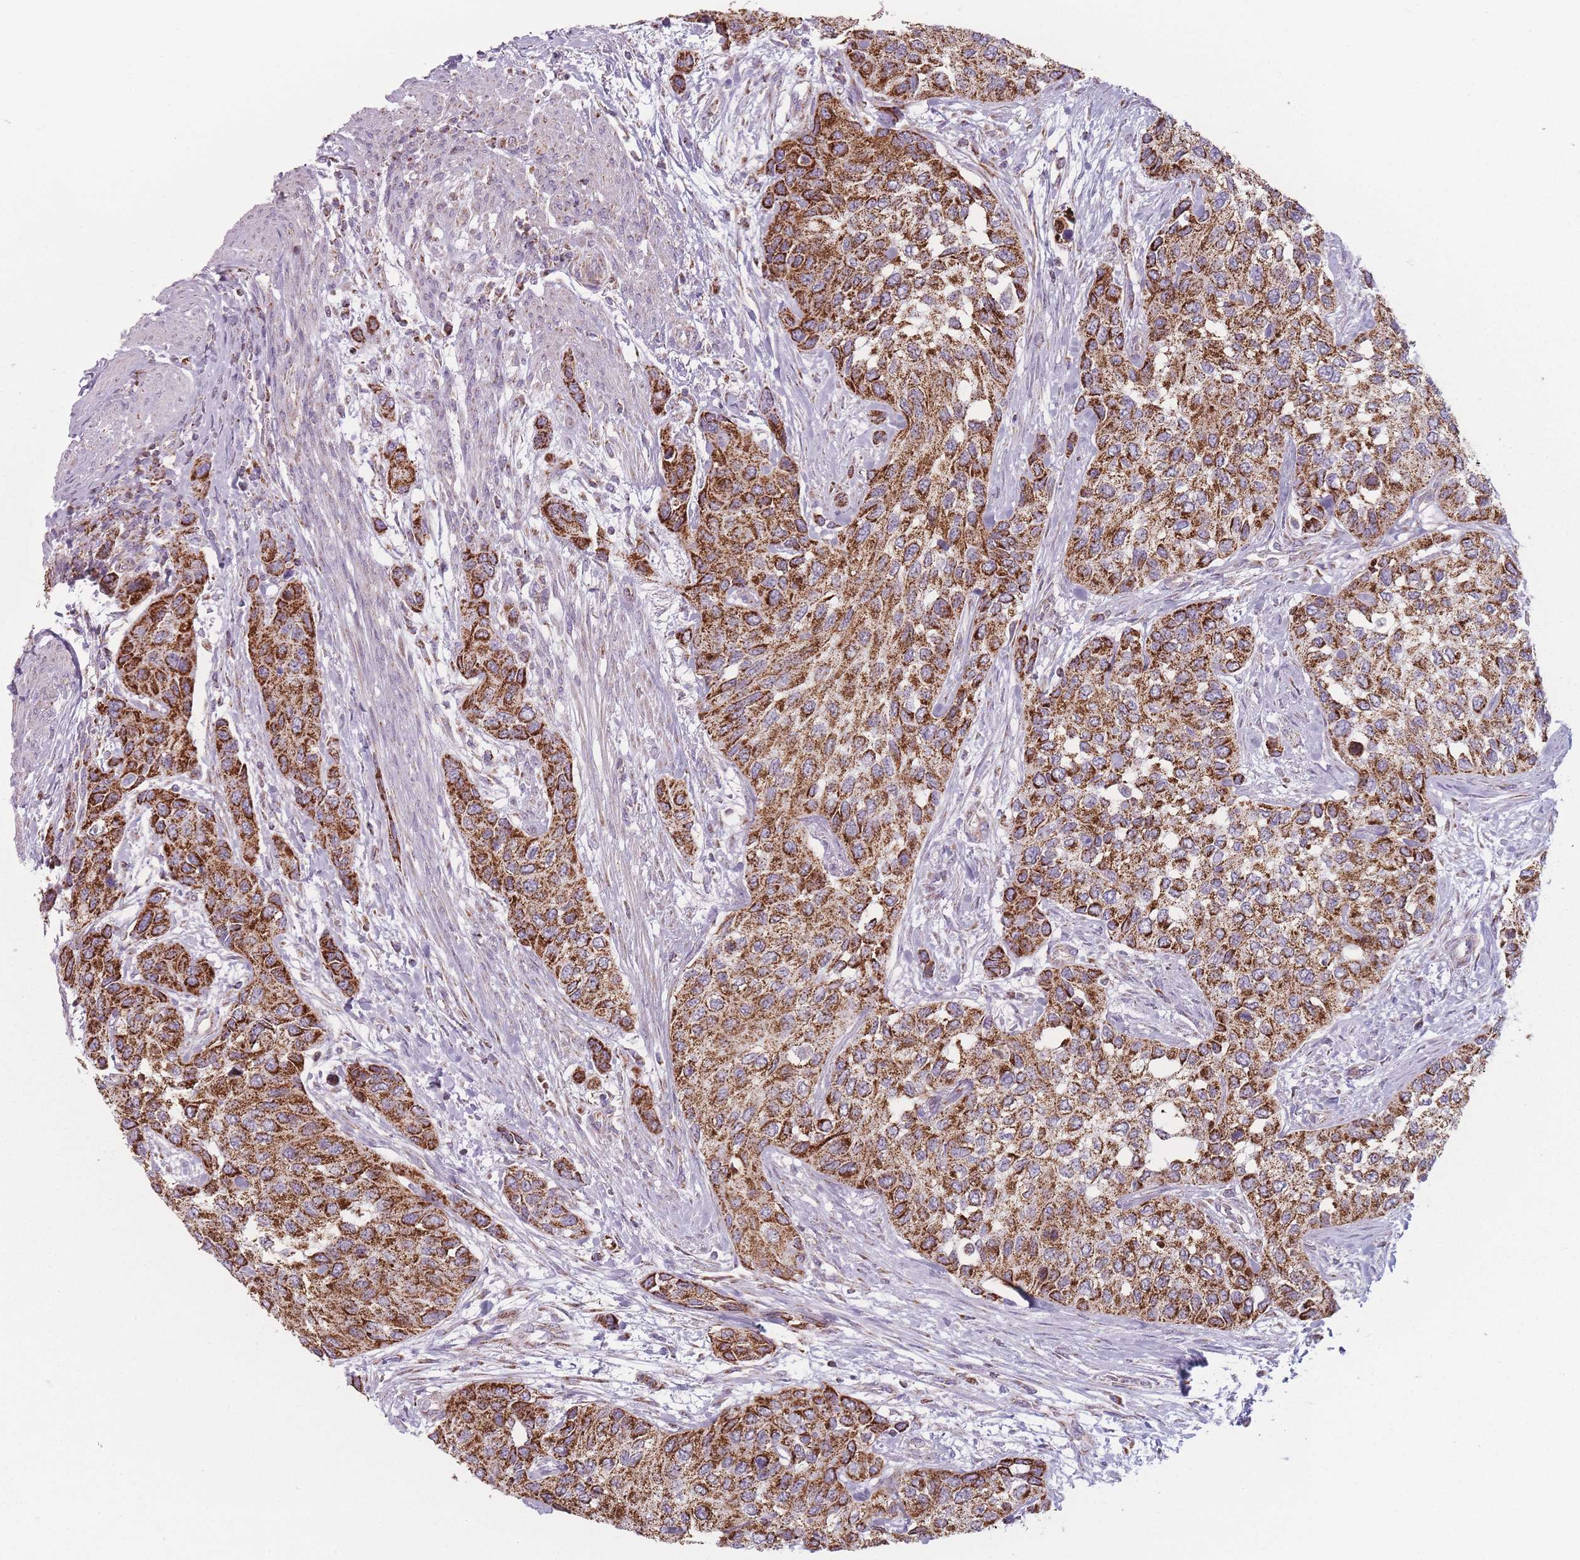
{"staining": {"intensity": "strong", "quantity": ">75%", "location": "cytoplasmic/membranous"}, "tissue": "urothelial cancer", "cell_type": "Tumor cells", "image_type": "cancer", "snomed": [{"axis": "morphology", "description": "Normal tissue, NOS"}, {"axis": "morphology", "description": "Urothelial carcinoma, High grade"}, {"axis": "topography", "description": "Vascular tissue"}, {"axis": "topography", "description": "Urinary bladder"}], "caption": "High-power microscopy captured an immunohistochemistry (IHC) micrograph of urothelial carcinoma (high-grade), revealing strong cytoplasmic/membranous expression in about >75% of tumor cells.", "gene": "DCHS1", "patient": {"sex": "female", "age": 56}}